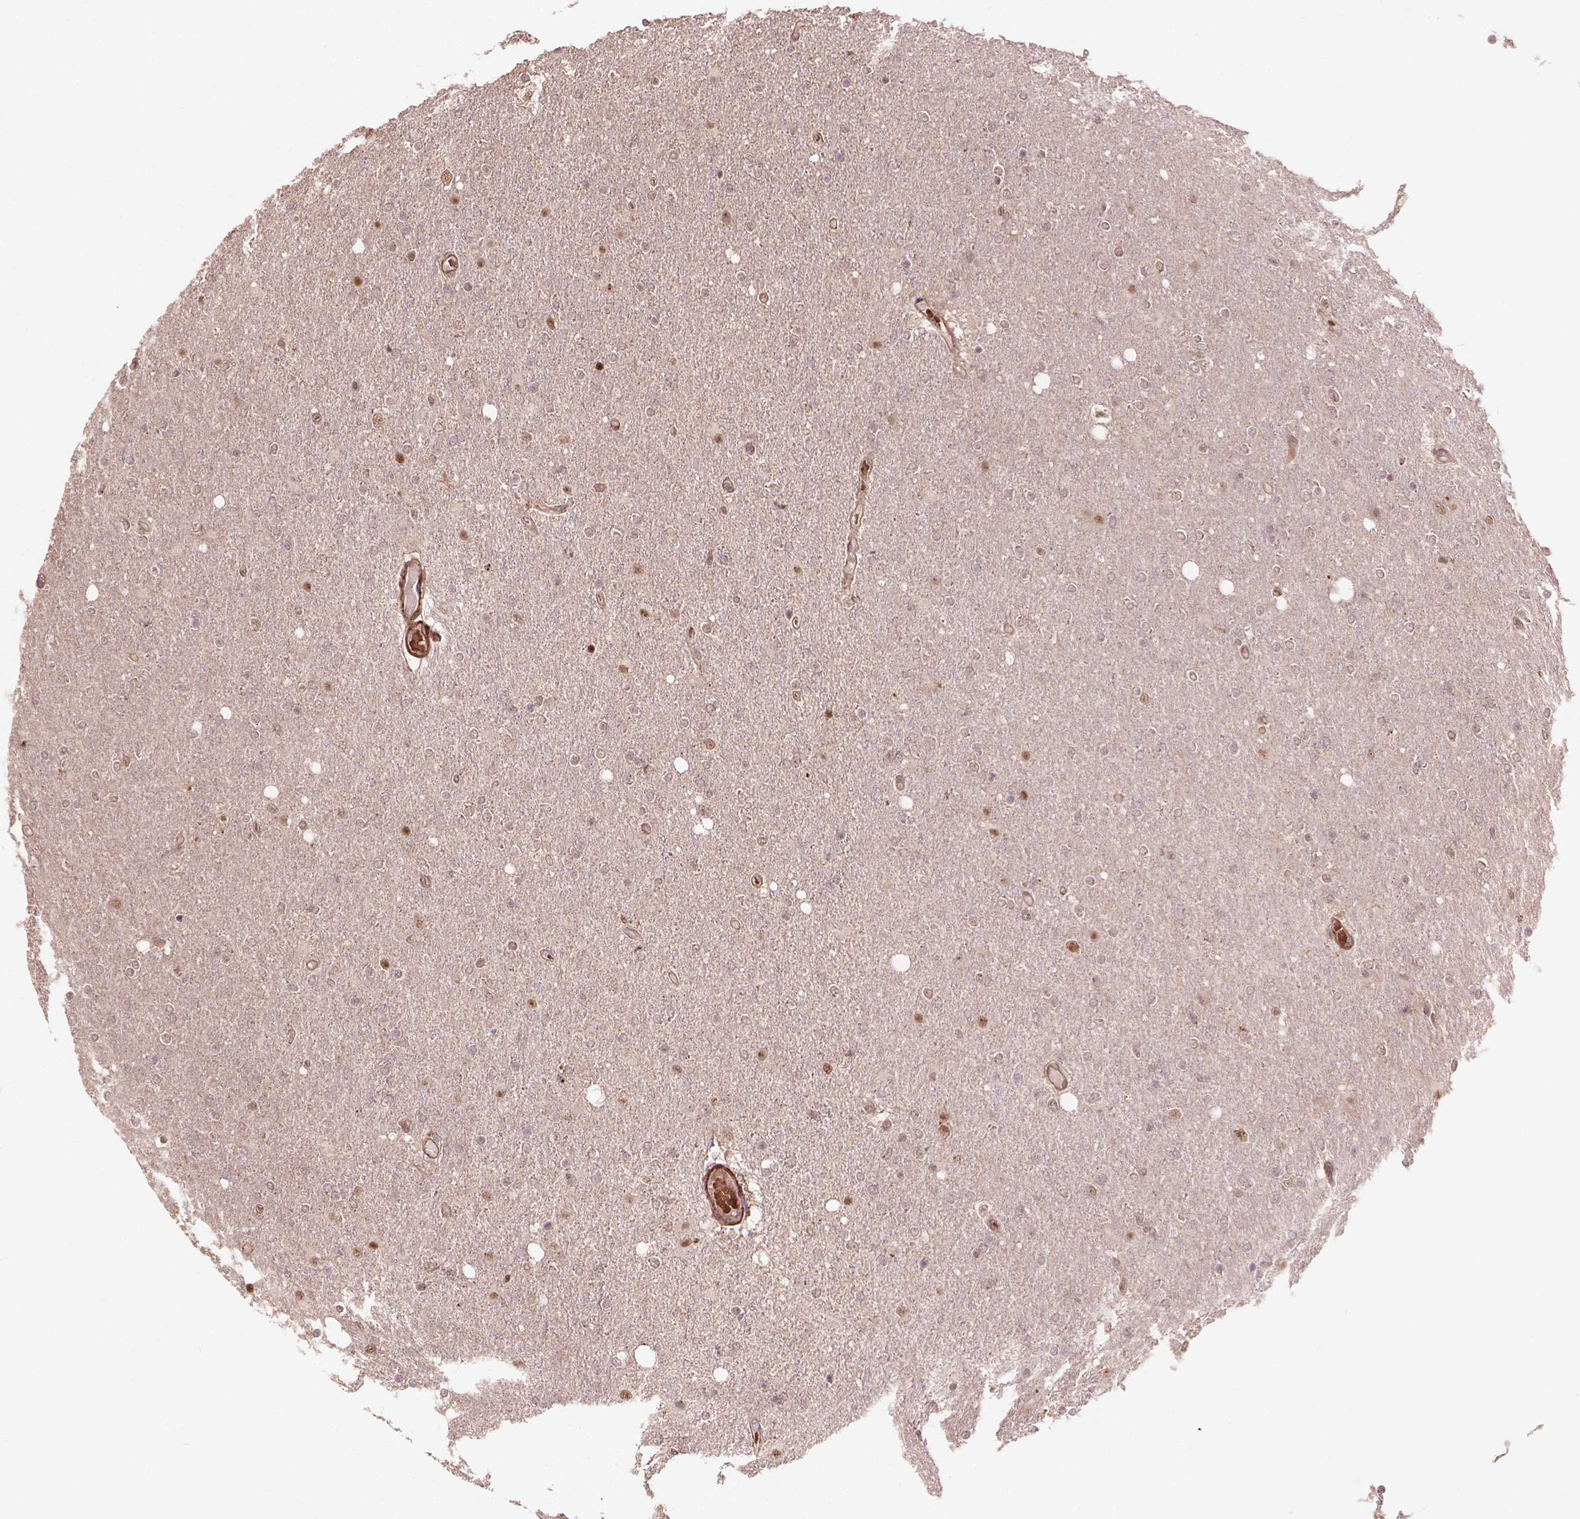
{"staining": {"intensity": "moderate", "quantity": "<25%", "location": "nuclear"}, "tissue": "glioma", "cell_type": "Tumor cells", "image_type": "cancer", "snomed": [{"axis": "morphology", "description": "Glioma, malignant, High grade"}, {"axis": "topography", "description": "Cerebral cortex"}], "caption": "The photomicrograph exhibits staining of malignant glioma (high-grade), revealing moderate nuclear protein staining (brown color) within tumor cells.", "gene": "PSMD11", "patient": {"sex": "male", "age": 70}}